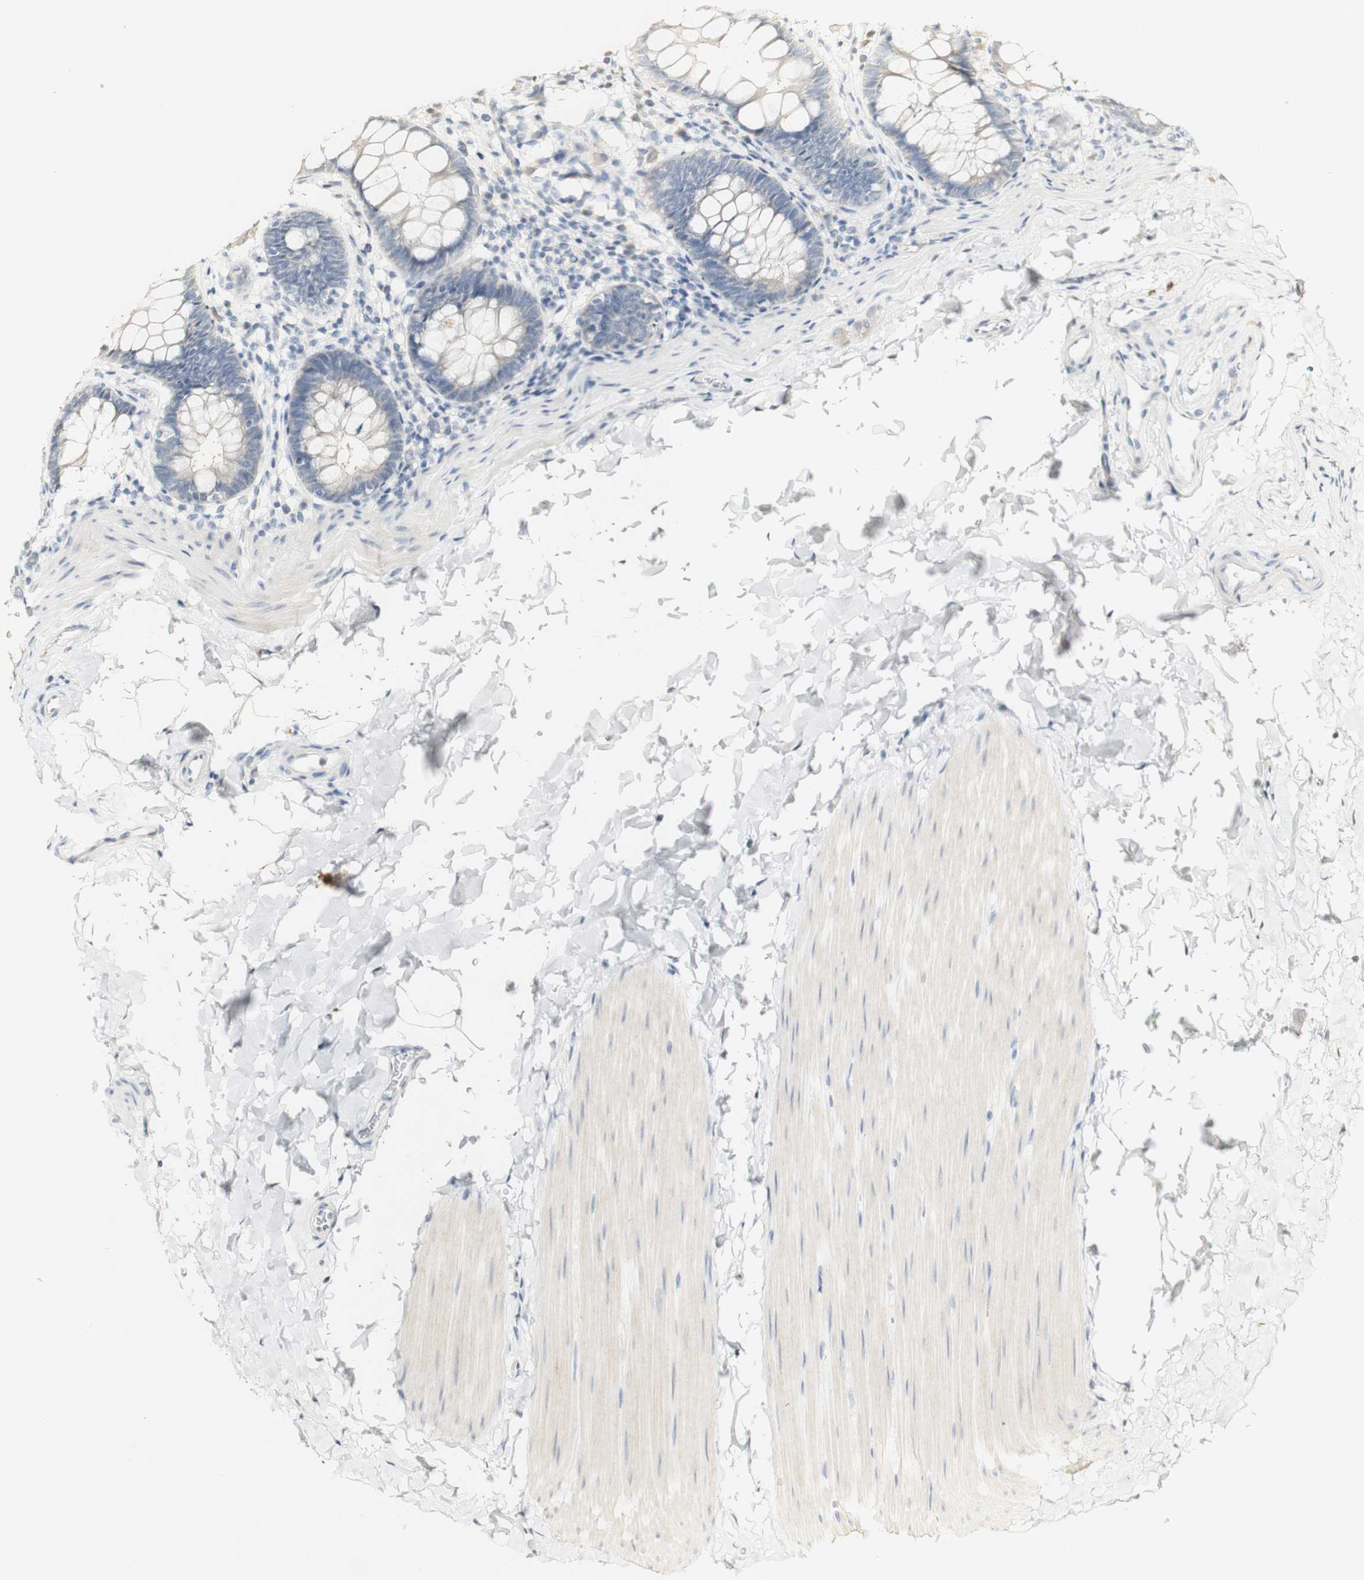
{"staining": {"intensity": "negative", "quantity": "none", "location": "none"}, "tissue": "rectum", "cell_type": "Glandular cells", "image_type": "normal", "snomed": [{"axis": "morphology", "description": "Normal tissue, NOS"}, {"axis": "topography", "description": "Rectum"}], "caption": "Immunohistochemistry image of unremarkable human rectum stained for a protein (brown), which displays no expression in glandular cells. Nuclei are stained in blue.", "gene": "FMO3", "patient": {"sex": "female", "age": 24}}